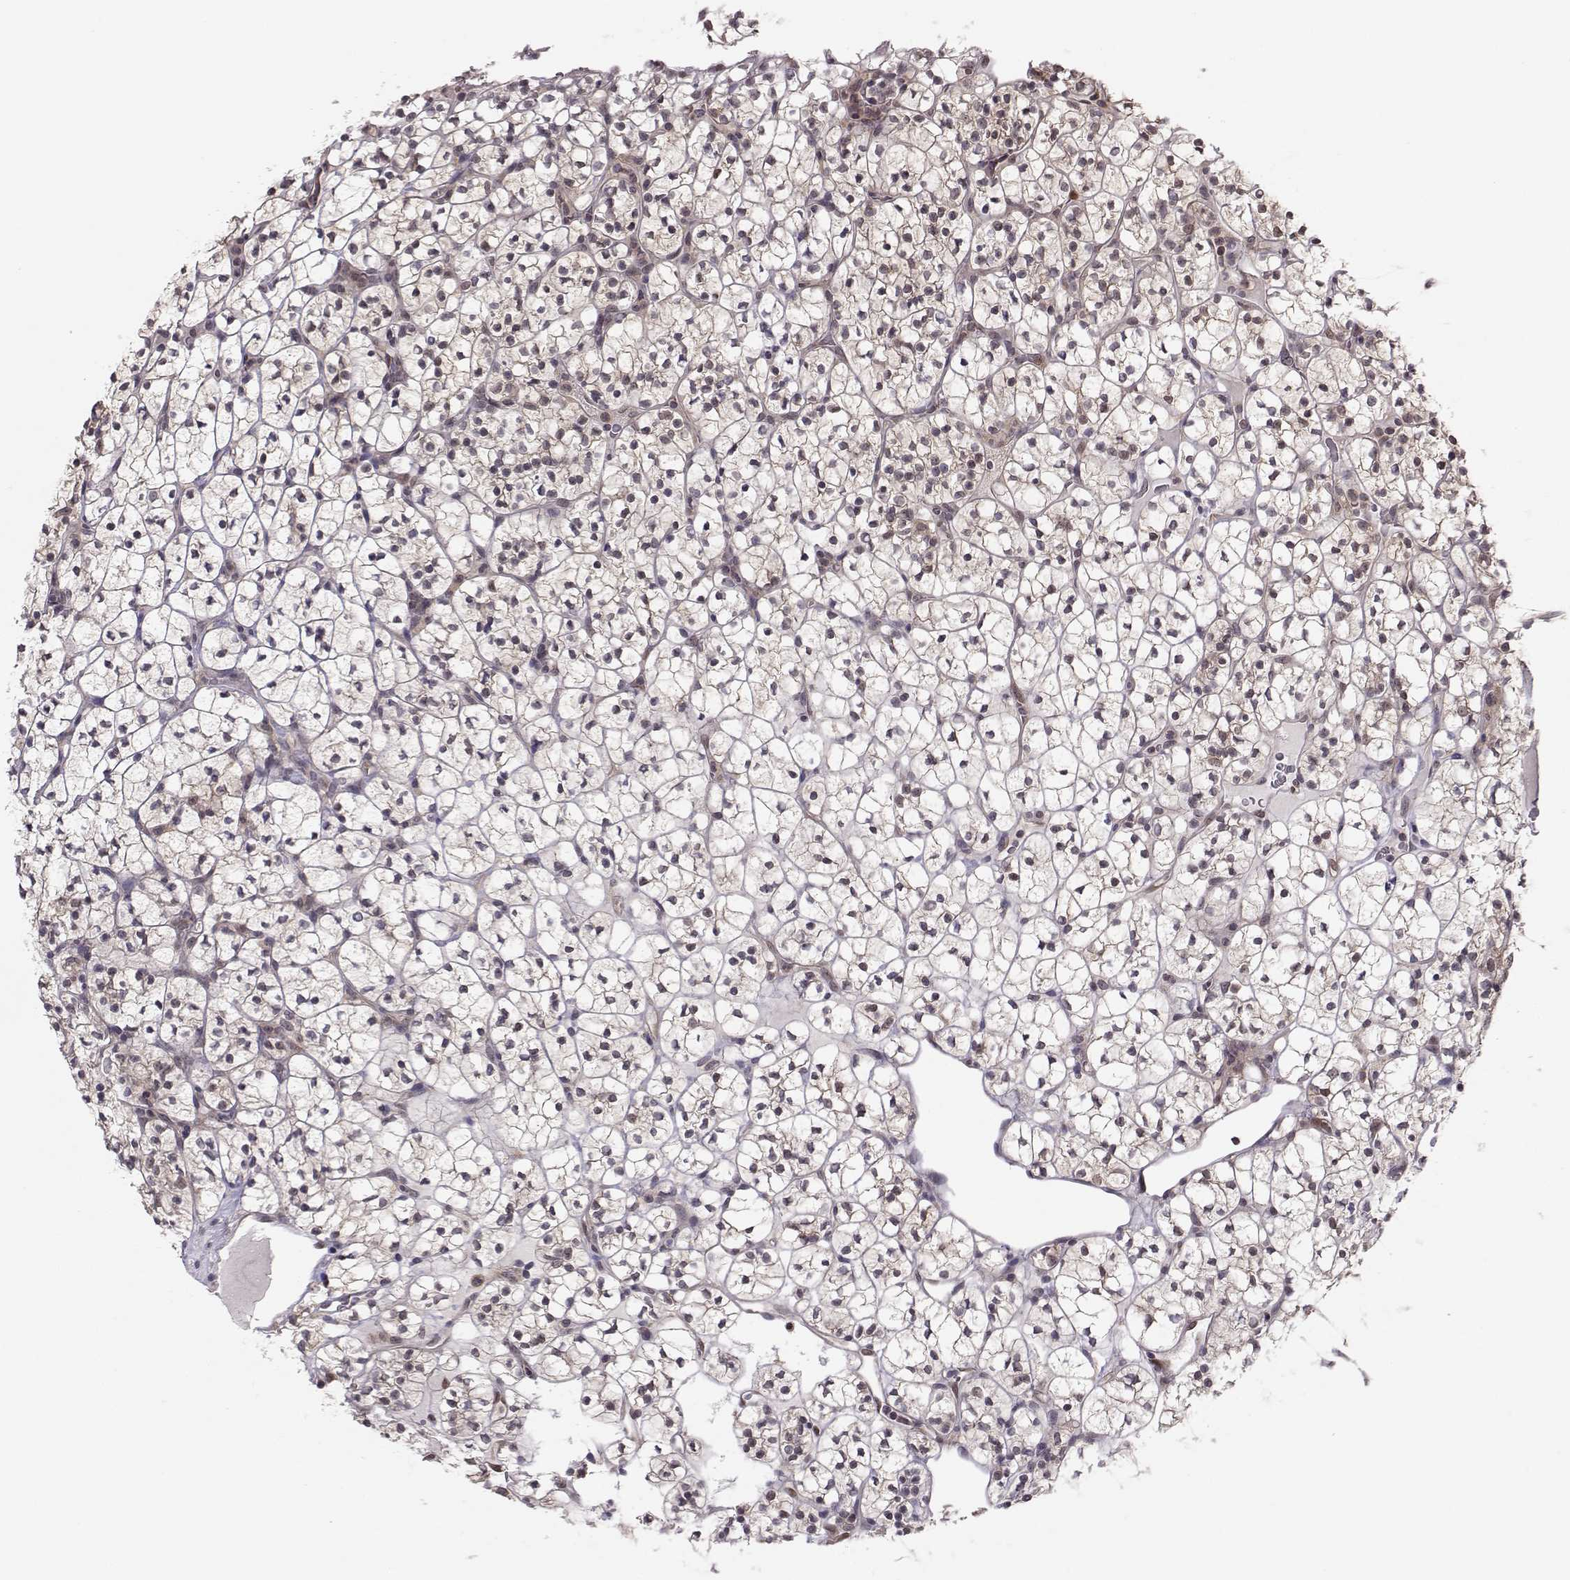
{"staining": {"intensity": "weak", "quantity": "<25%", "location": "cytoplasmic/membranous"}, "tissue": "renal cancer", "cell_type": "Tumor cells", "image_type": "cancer", "snomed": [{"axis": "morphology", "description": "Adenocarcinoma, NOS"}, {"axis": "topography", "description": "Kidney"}], "caption": "High magnification brightfield microscopy of renal adenocarcinoma stained with DAB (3,3'-diaminobenzidine) (brown) and counterstained with hematoxylin (blue): tumor cells show no significant positivity. (Brightfield microscopy of DAB (3,3'-diaminobenzidine) immunohistochemistry (IHC) at high magnification).", "gene": "KIF13B", "patient": {"sex": "female", "age": 89}}